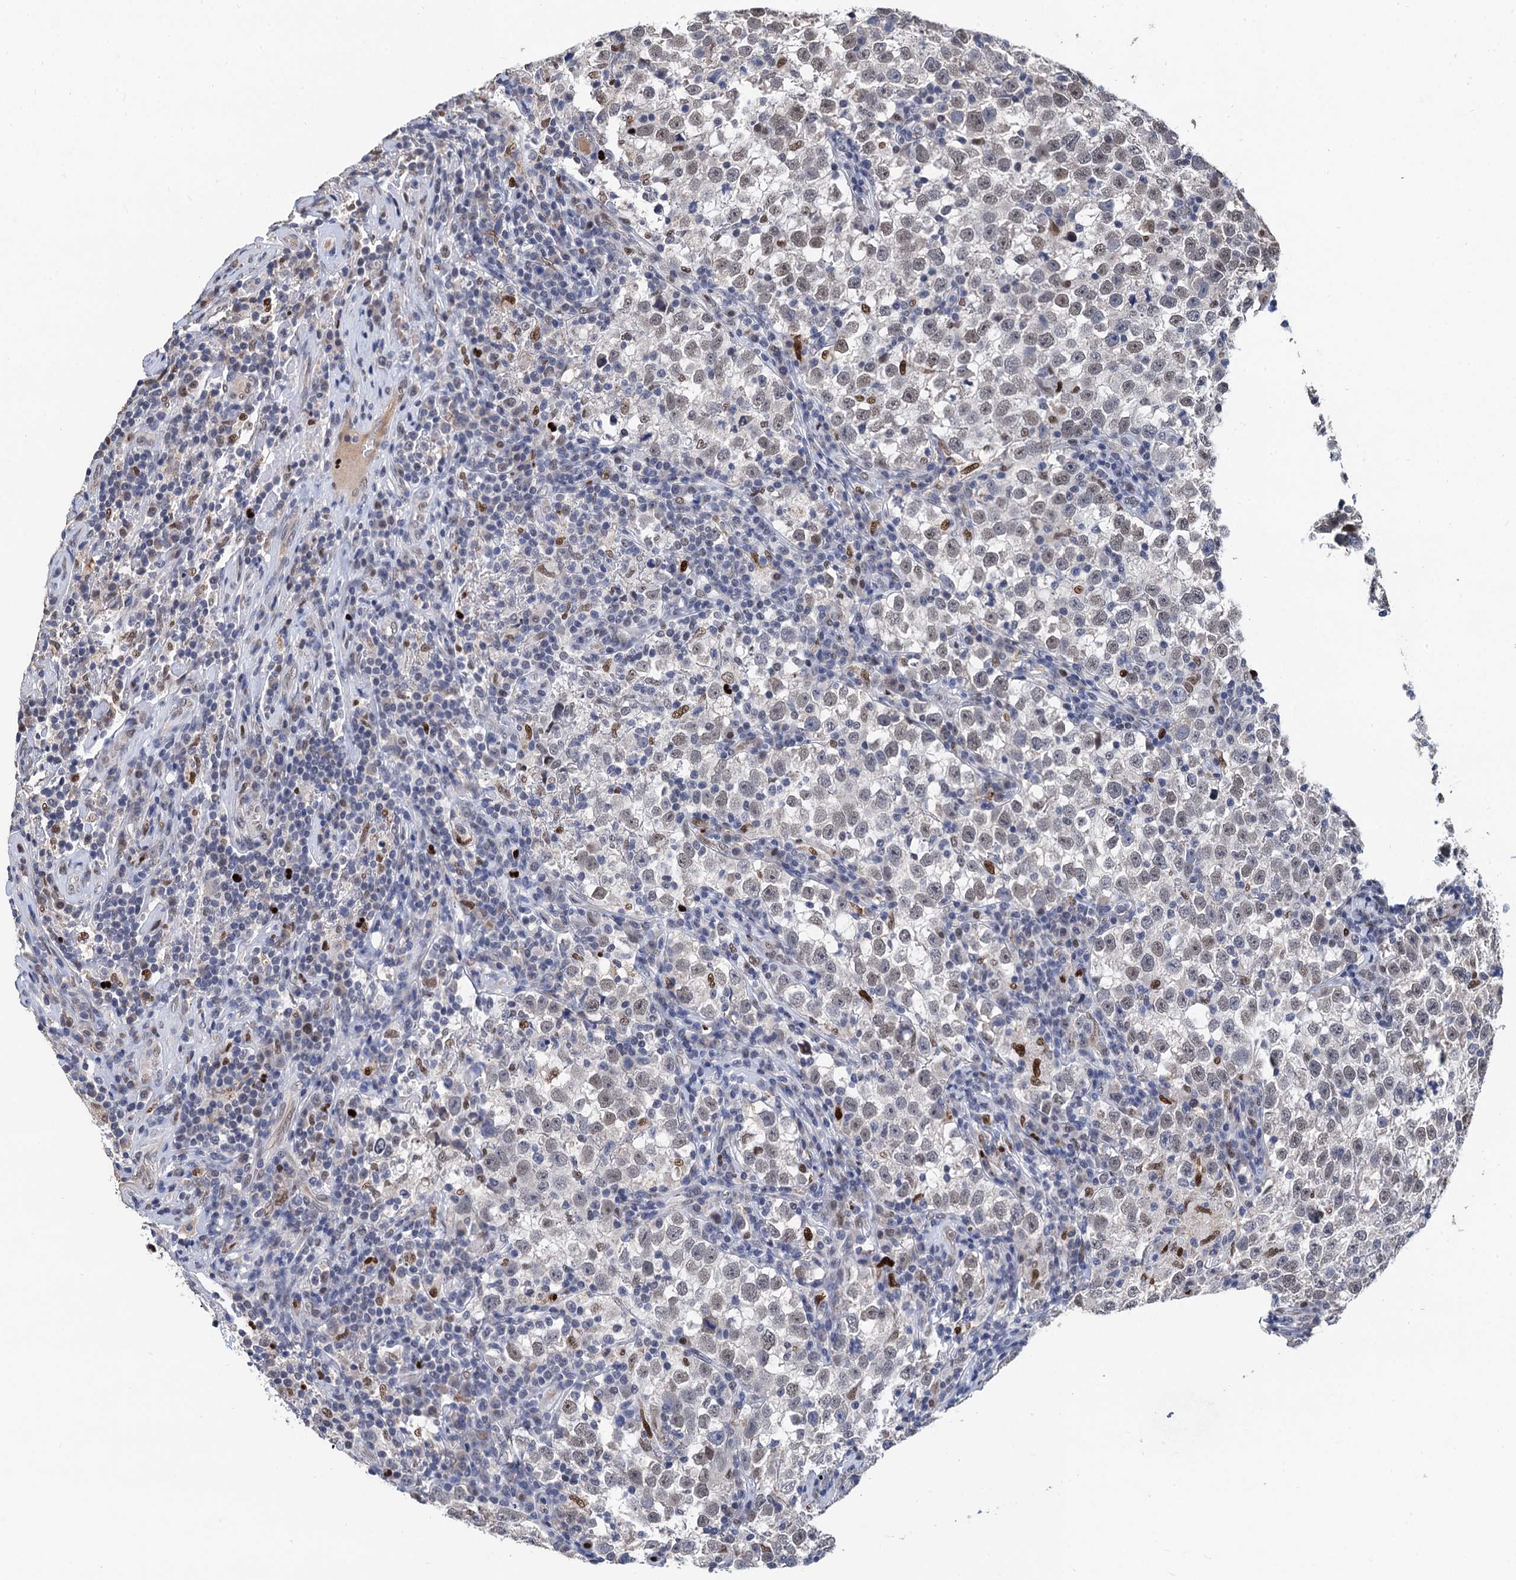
{"staining": {"intensity": "weak", "quantity": "25%-75%", "location": "nuclear"}, "tissue": "testis cancer", "cell_type": "Tumor cells", "image_type": "cancer", "snomed": [{"axis": "morphology", "description": "Normal tissue, NOS"}, {"axis": "morphology", "description": "Seminoma, NOS"}, {"axis": "topography", "description": "Testis"}], "caption": "Human testis cancer stained with a brown dye demonstrates weak nuclear positive staining in approximately 25%-75% of tumor cells.", "gene": "TSEN34", "patient": {"sex": "male", "age": 43}}